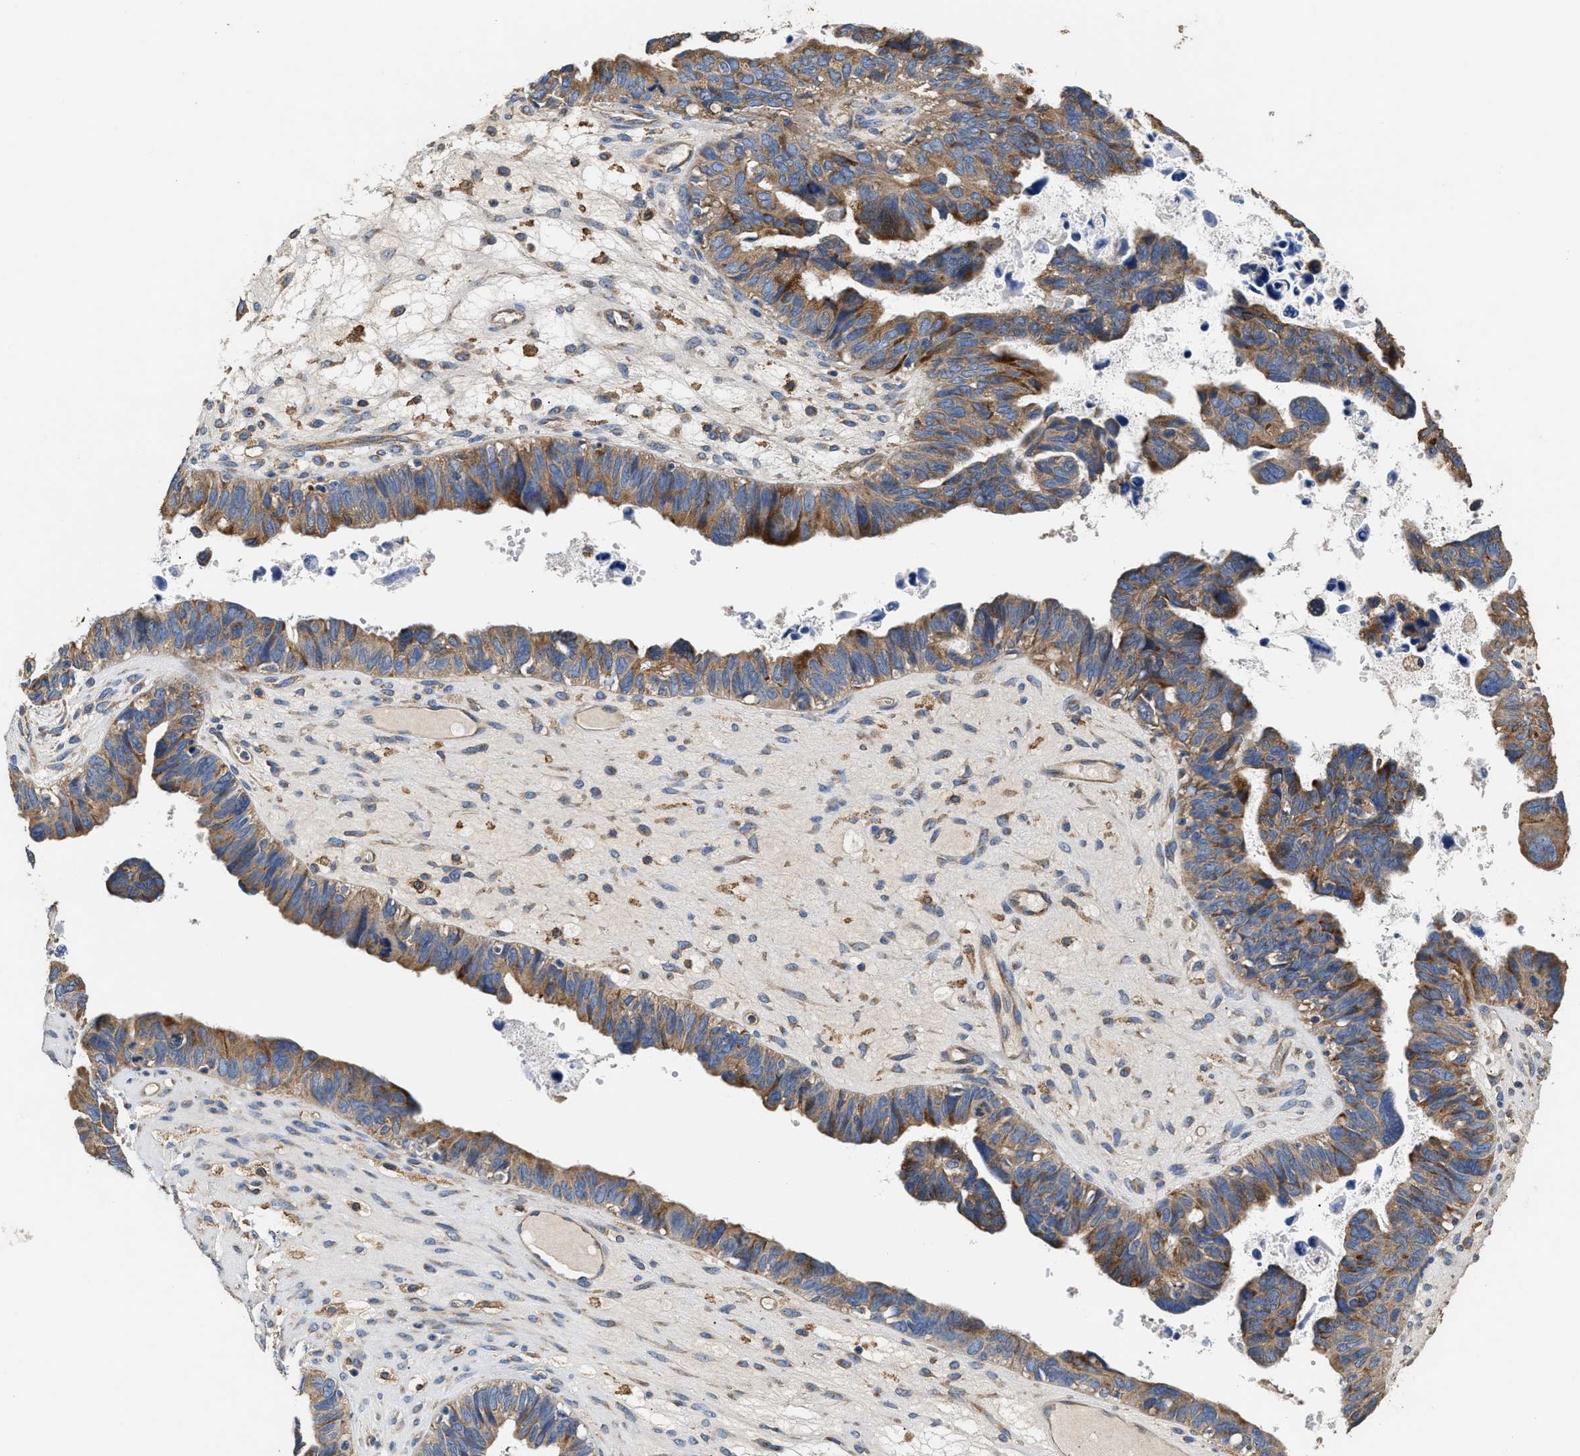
{"staining": {"intensity": "moderate", "quantity": ">75%", "location": "cytoplasmic/membranous"}, "tissue": "ovarian cancer", "cell_type": "Tumor cells", "image_type": "cancer", "snomed": [{"axis": "morphology", "description": "Cystadenocarcinoma, serous, NOS"}, {"axis": "topography", "description": "Ovary"}], "caption": "IHC of human ovarian cancer displays medium levels of moderate cytoplasmic/membranous staining in approximately >75% of tumor cells.", "gene": "KLB", "patient": {"sex": "female", "age": 79}}